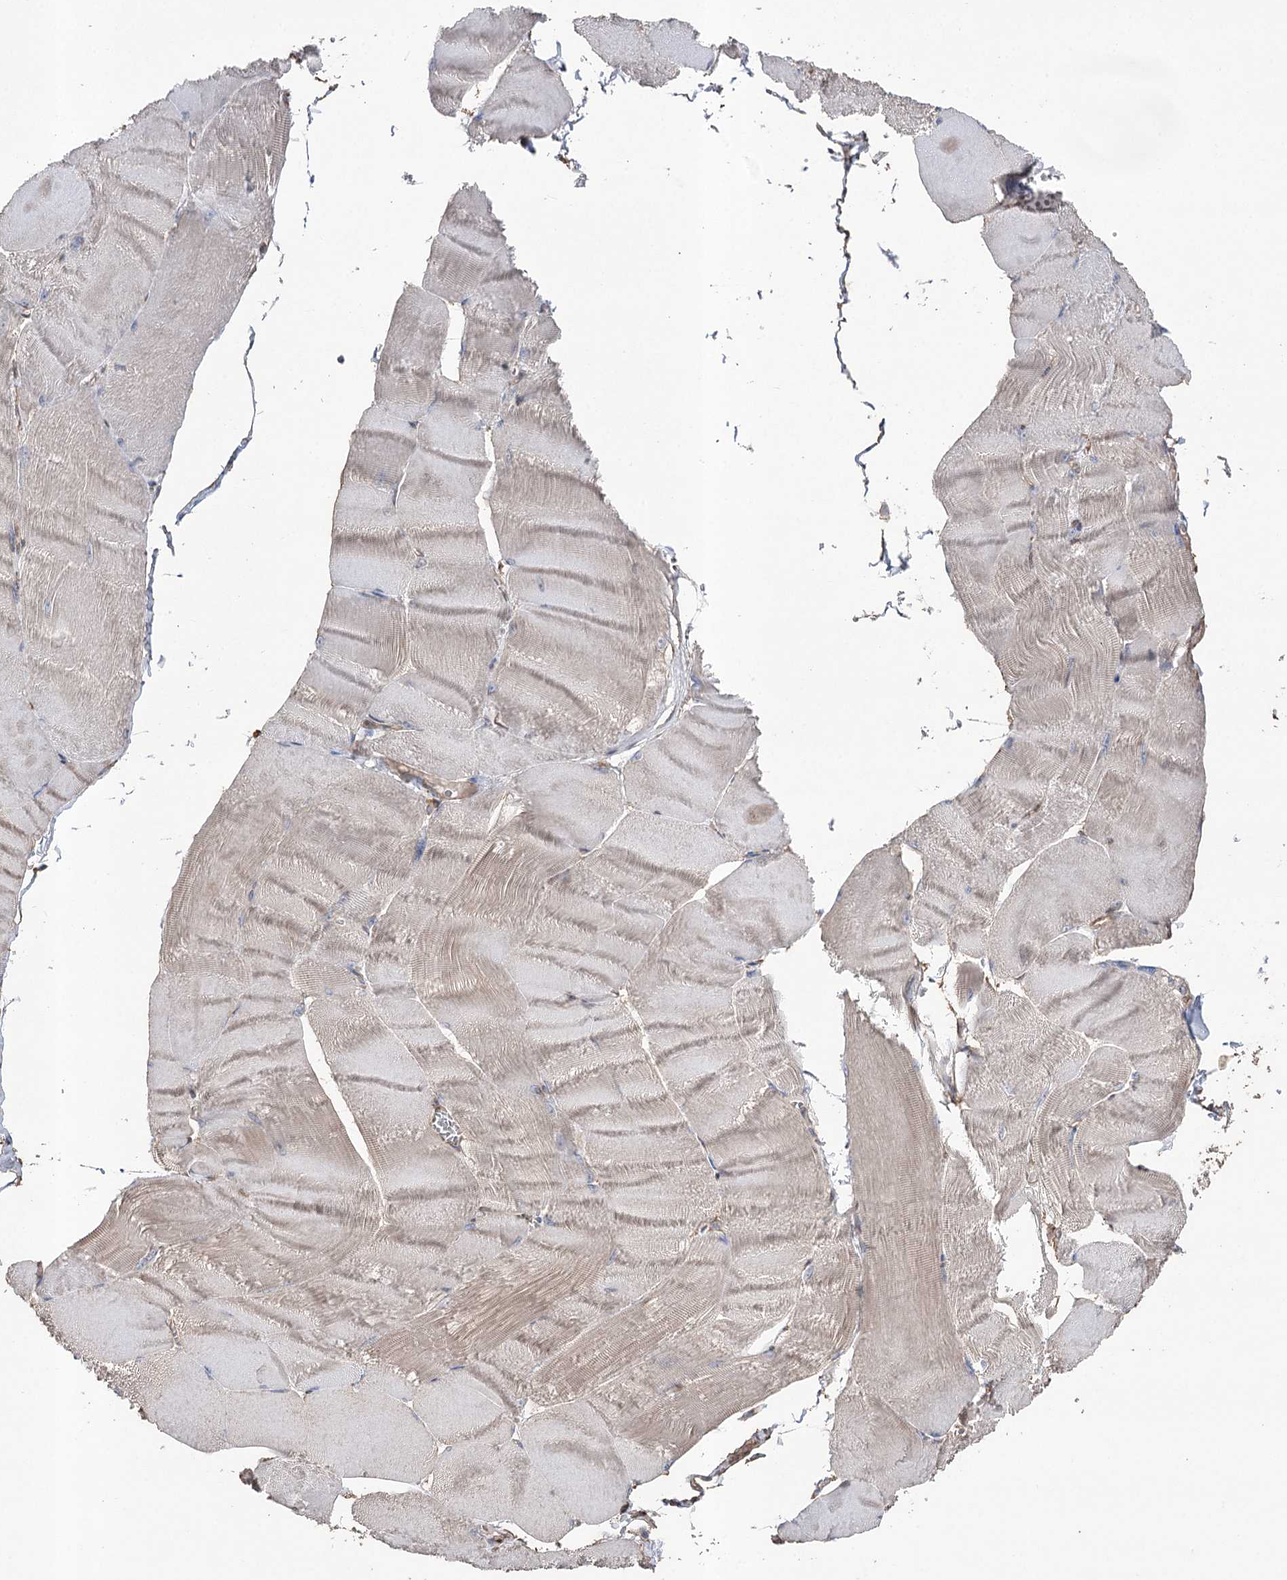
{"staining": {"intensity": "weak", "quantity": "25%-75%", "location": "cytoplasmic/membranous"}, "tissue": "skeletal muscle", "cell_type": "Myocytes", "image_type": "normal", "snomed": [{"axis": "morphology", "description": "Normal tissue, NOS"}, {"axis": "morphology", "description": "Basal cell carcinoma"}, {"axis": "topography", "description": "Skeletal muscle"}], "caption": "Immunohistochemistry of benign skeletal muscle exhibits low levels of weak cytoplasmic/membranous expression in approximately 25%-75% of myocytes. The staining is performed using DAB (3,3'-diaminobenzidine) brown chromogen to label protein expression. The nuclei are counter-stained blue using hematoxylin.", "gene": "FAM13B", "patient": {"sex": "female", "age": 64}}